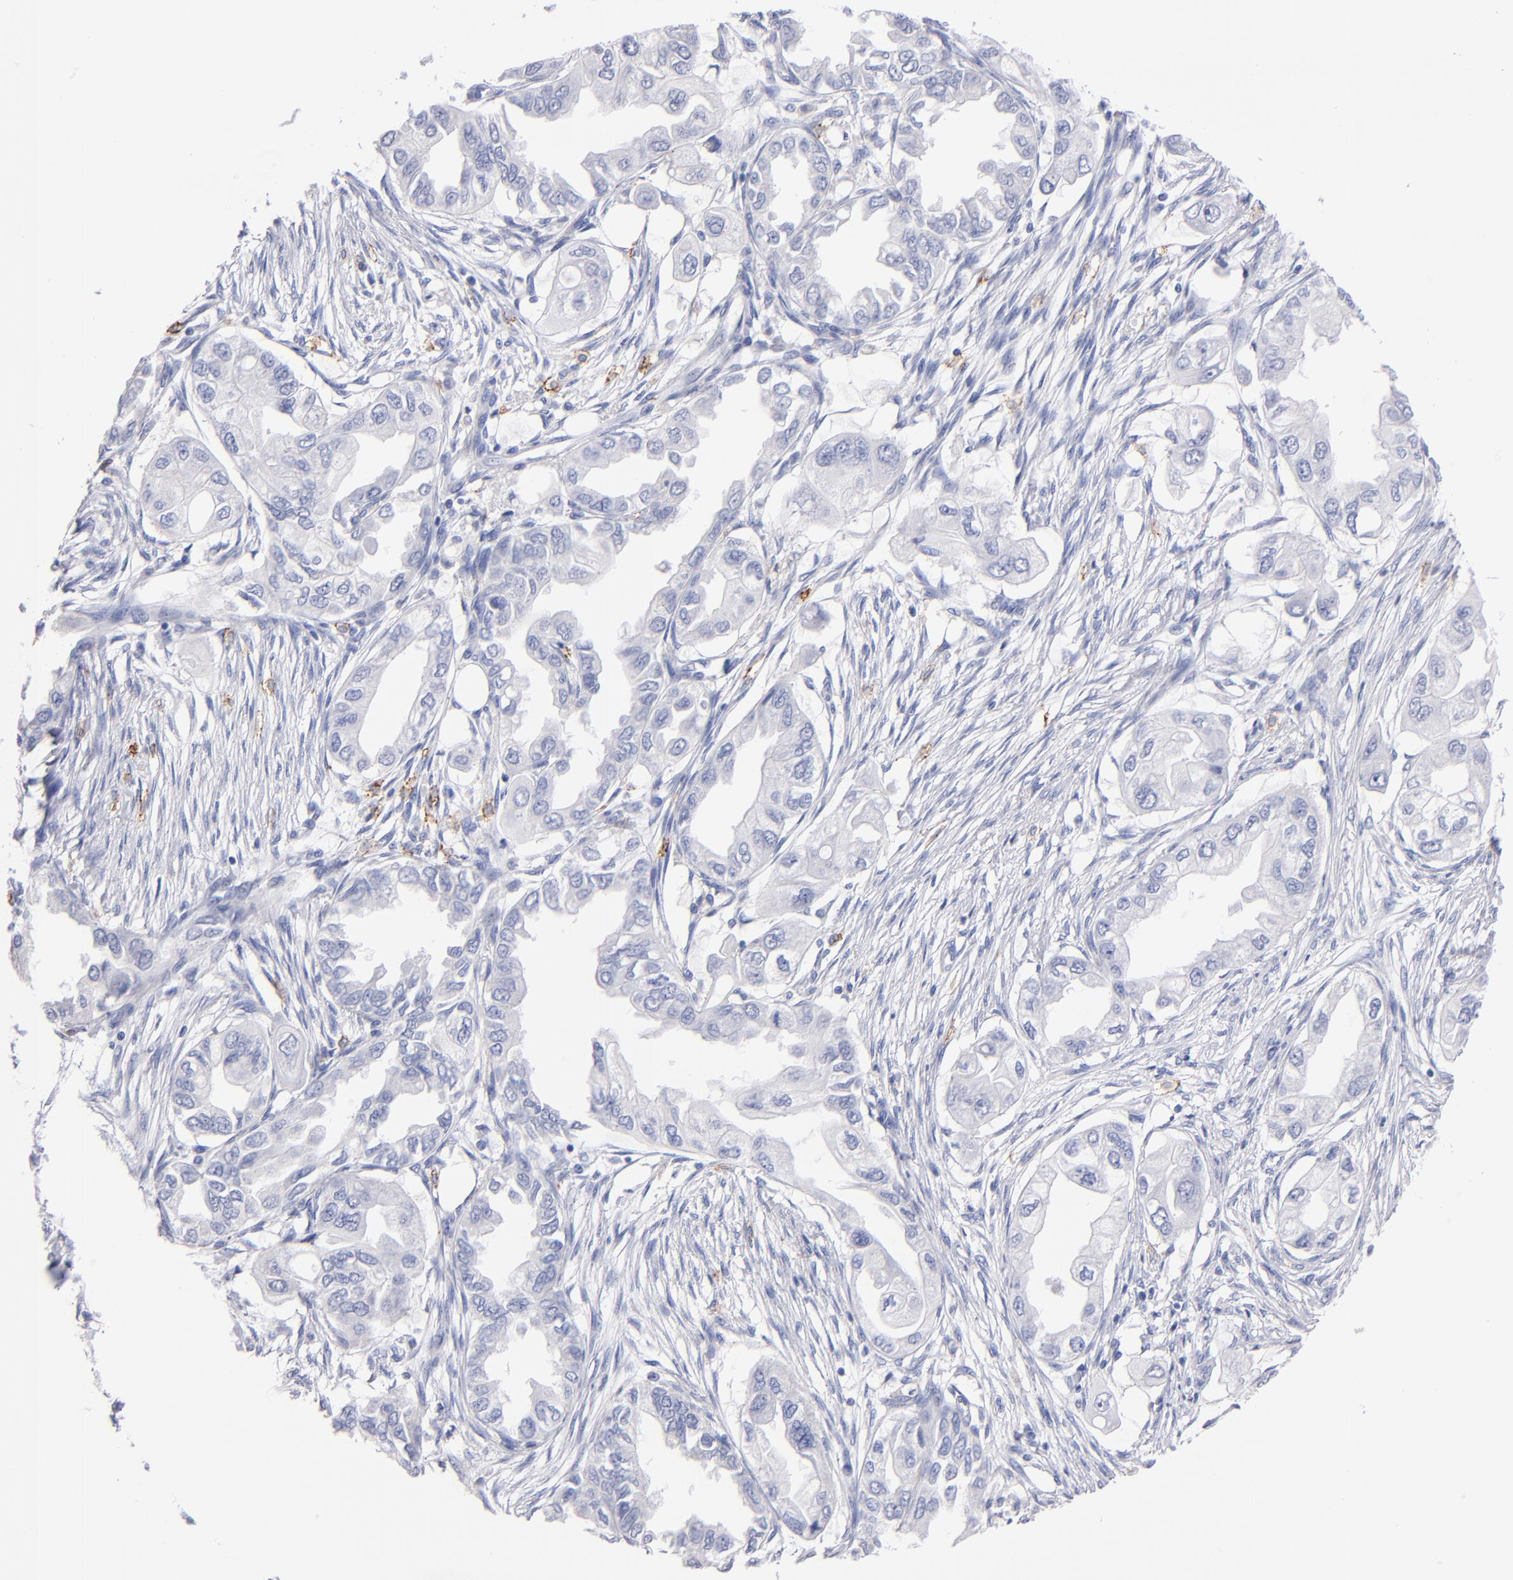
{"staining": {"intensity": "negative", "quantity": "none", "location": "none"}, "tissue": "endometrial cancer", "cell_type": "Tumor cells", "image_type": "cancer", "snomed": [{"axis": "morphology", "description": "Adenocarcinoma, NOS"}, {"axis": "topography", "description": "Endometrium"}], "caption": "A histopathology image of endometrial adenocarcinoma stained for a protein reveals no brown staining in tumor cells.", "gene": "KIT", "patient": {"sex": "female", "age": 67}}